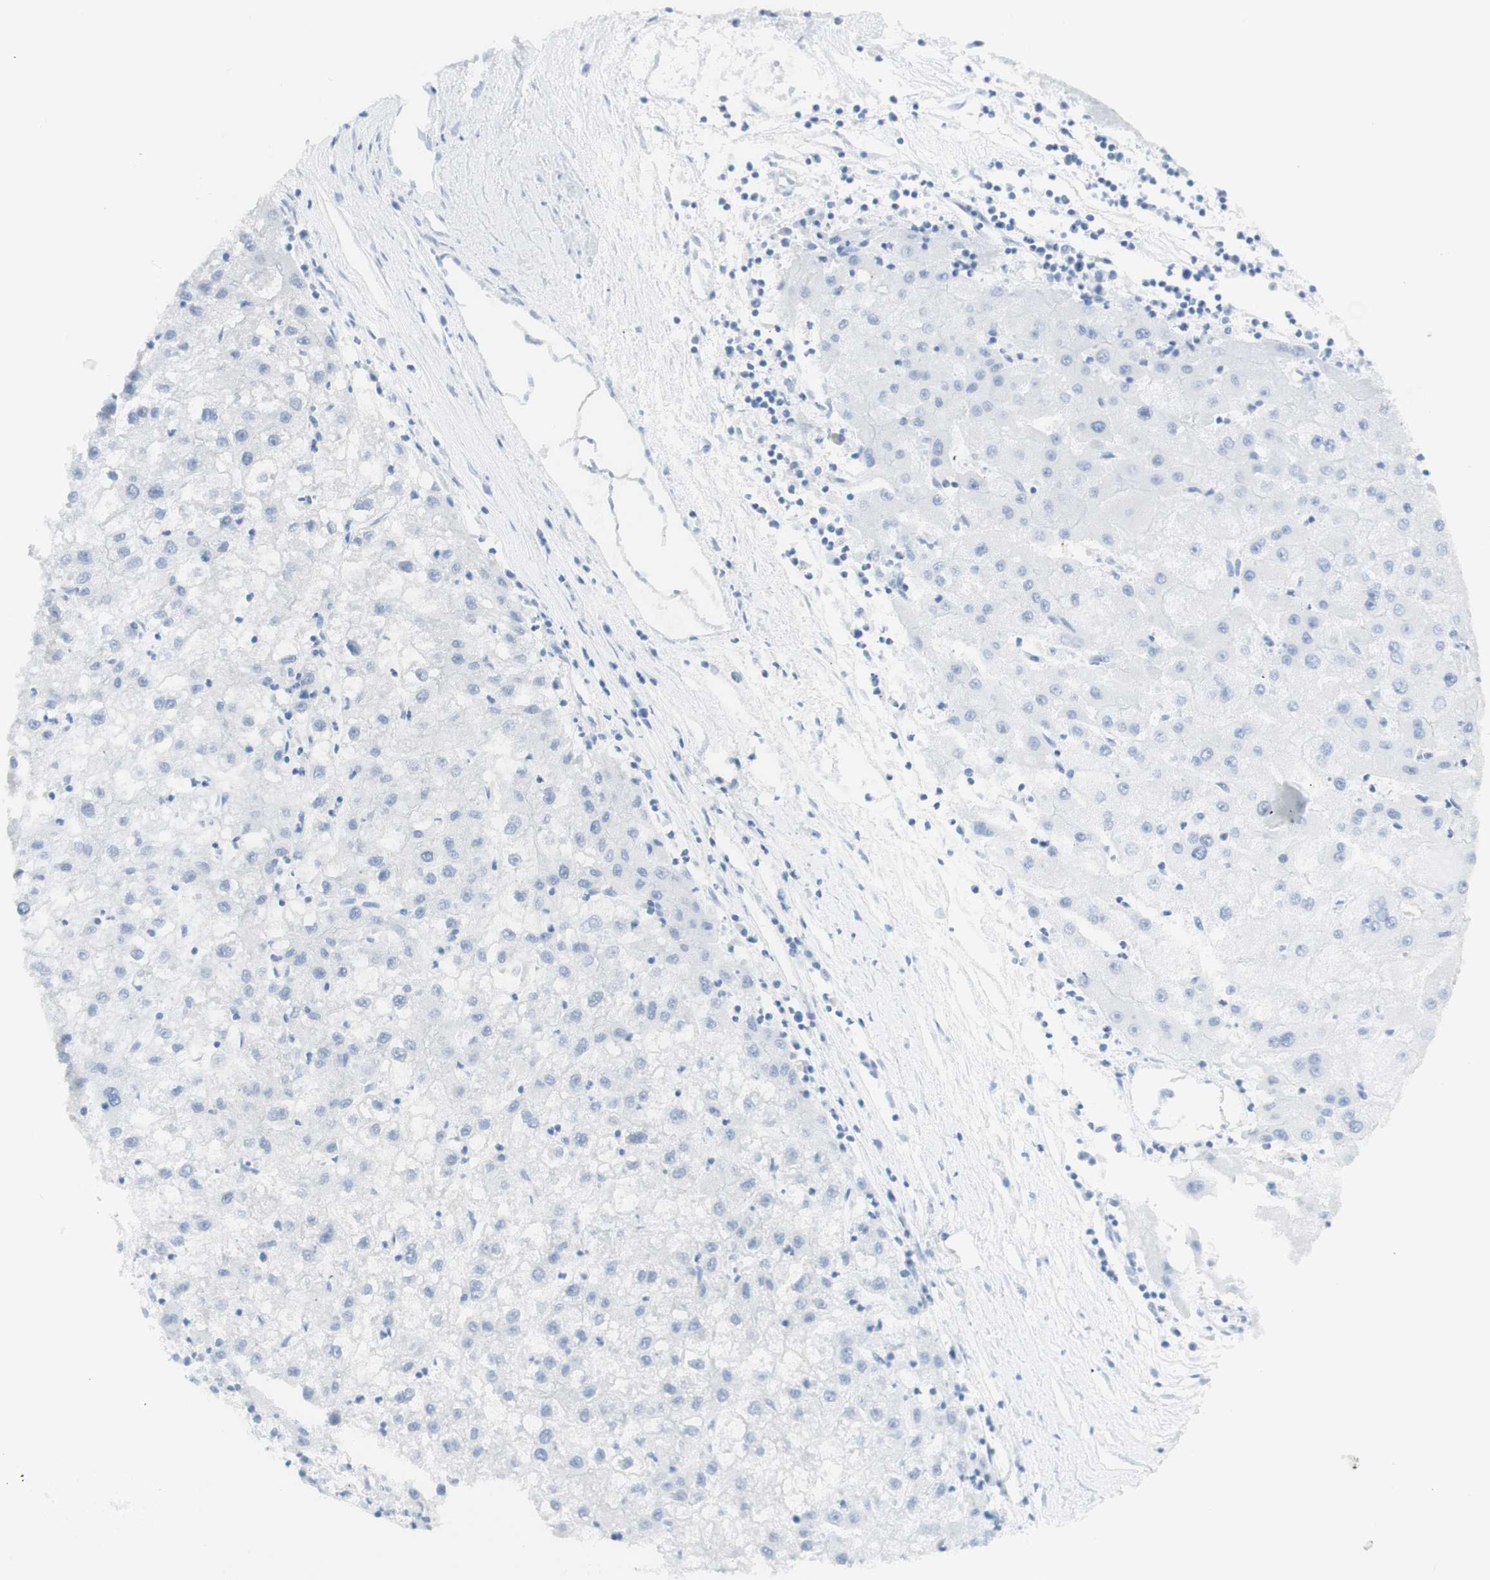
{"staining": {"intensity": "negative", "quantity": "none", "location": "none"}, "tissue": "liver cancer", "cell_type": "Tumor cells", "image_type": "cancer", "snomed": [{"axis": "morphology", "description": "Carcinoma, Hepatocellular, NOS"}, {"axis": "topography", "description": "Liver"}], "caption": "This image is of liver hepatocellular carcinoma stained with immunohistochemistry (IHC) to label a protein in brown with the nuclei are counter-stained blue. There is no expression in tumor cells.", "gene": "TPO", "patient": {"sex": "male", "age": 72}}